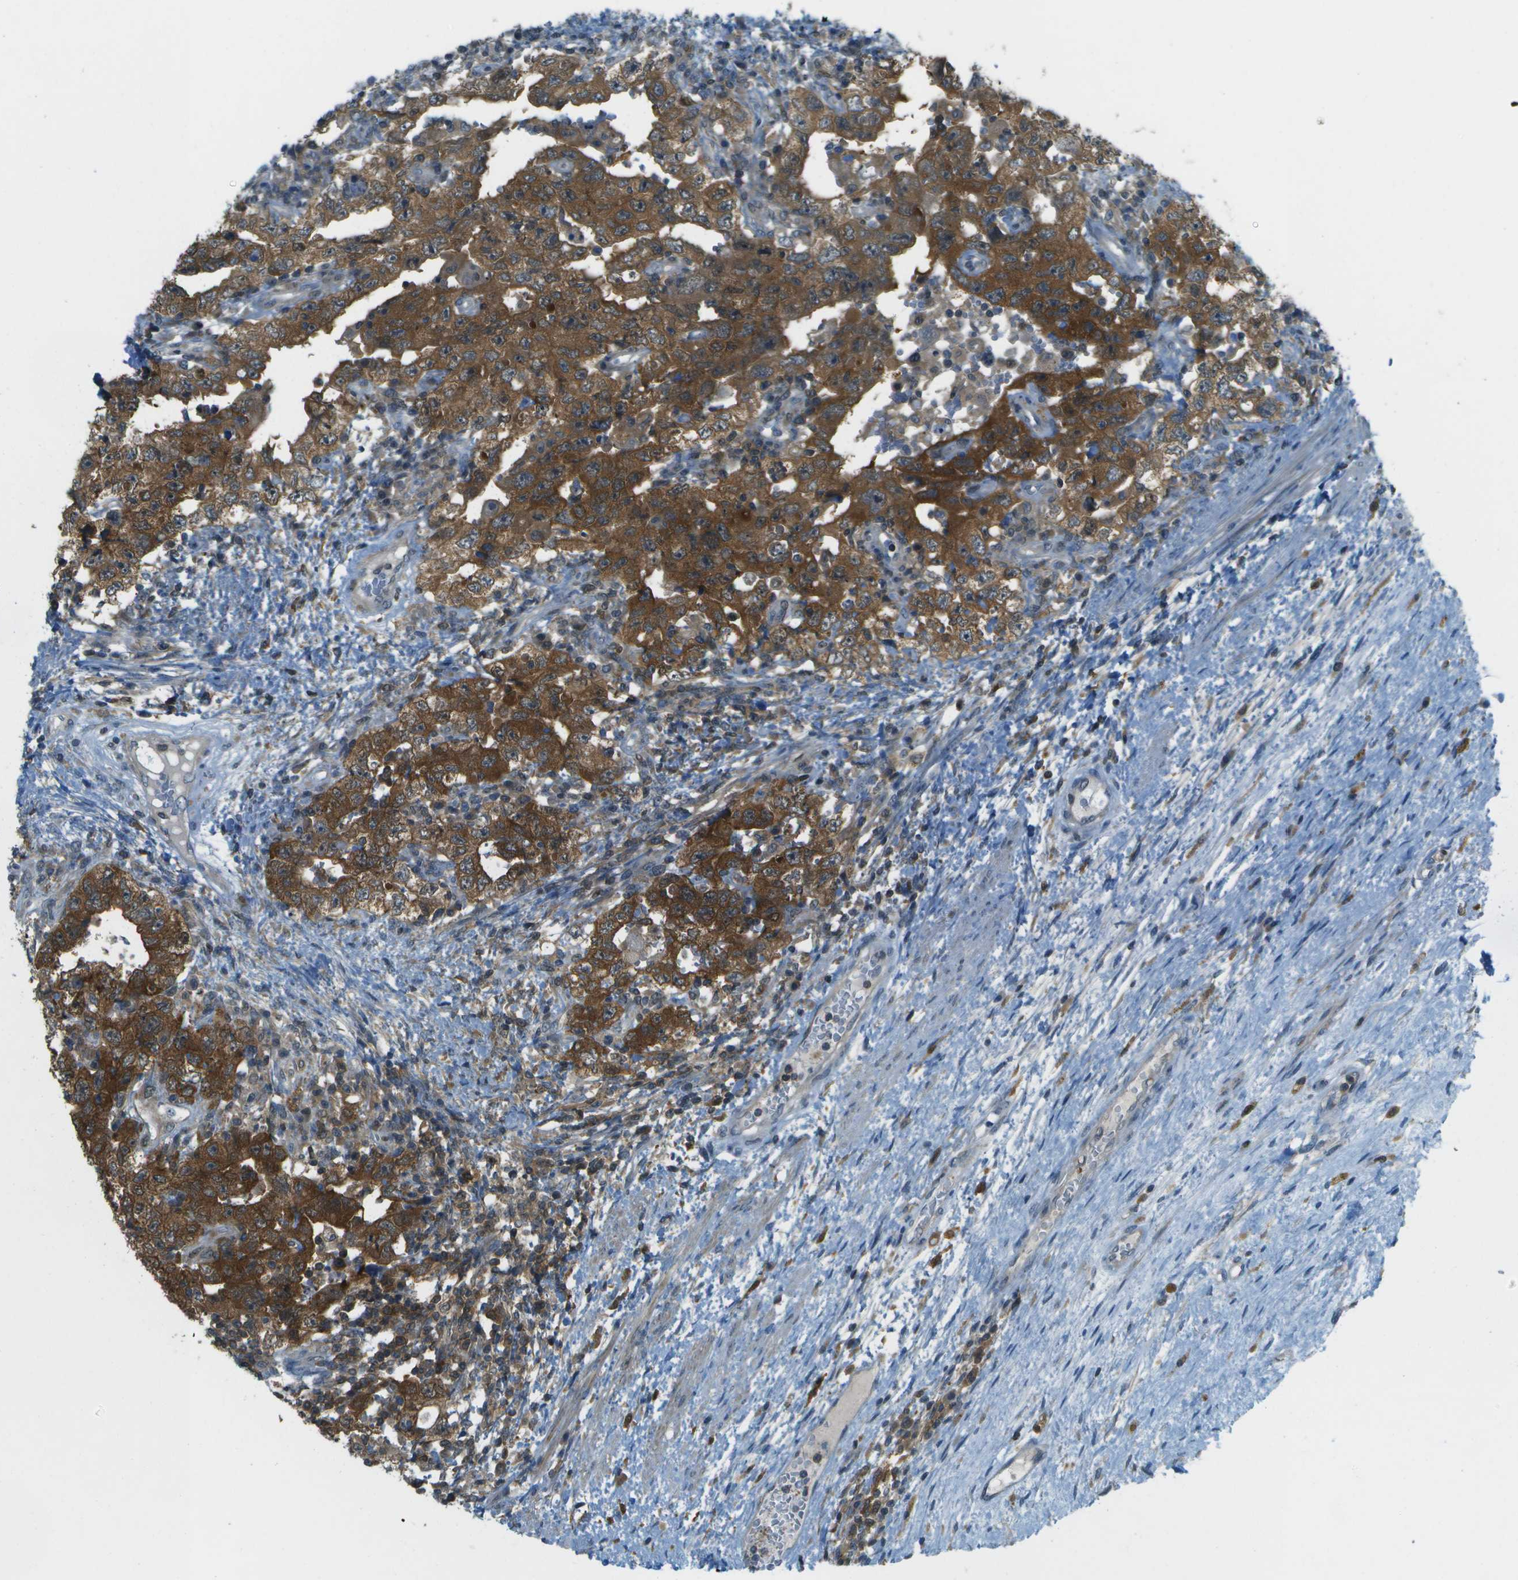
{"staining": {"intensity": "strong", "quantity": ">75%", "location": "cytoplasmic/membranous"}, "tissue": "testis cancer", "cell_type": "Tumor cells", "image_type": "cancer", "snomed": [{"axis": "morphology", "description": "Carcinoma, Embryonal, NOS"}, {"axis": "topography", "description": "Testis"}], "caption": "Strong cytoplasmic/membranous expression for a protein is seen in approximately >75% of tumor cells of testis embryonal carcinoma using immunohistochemistry.", "gene": "CDH23", "patient": {"sex": "male", "age": 26}}